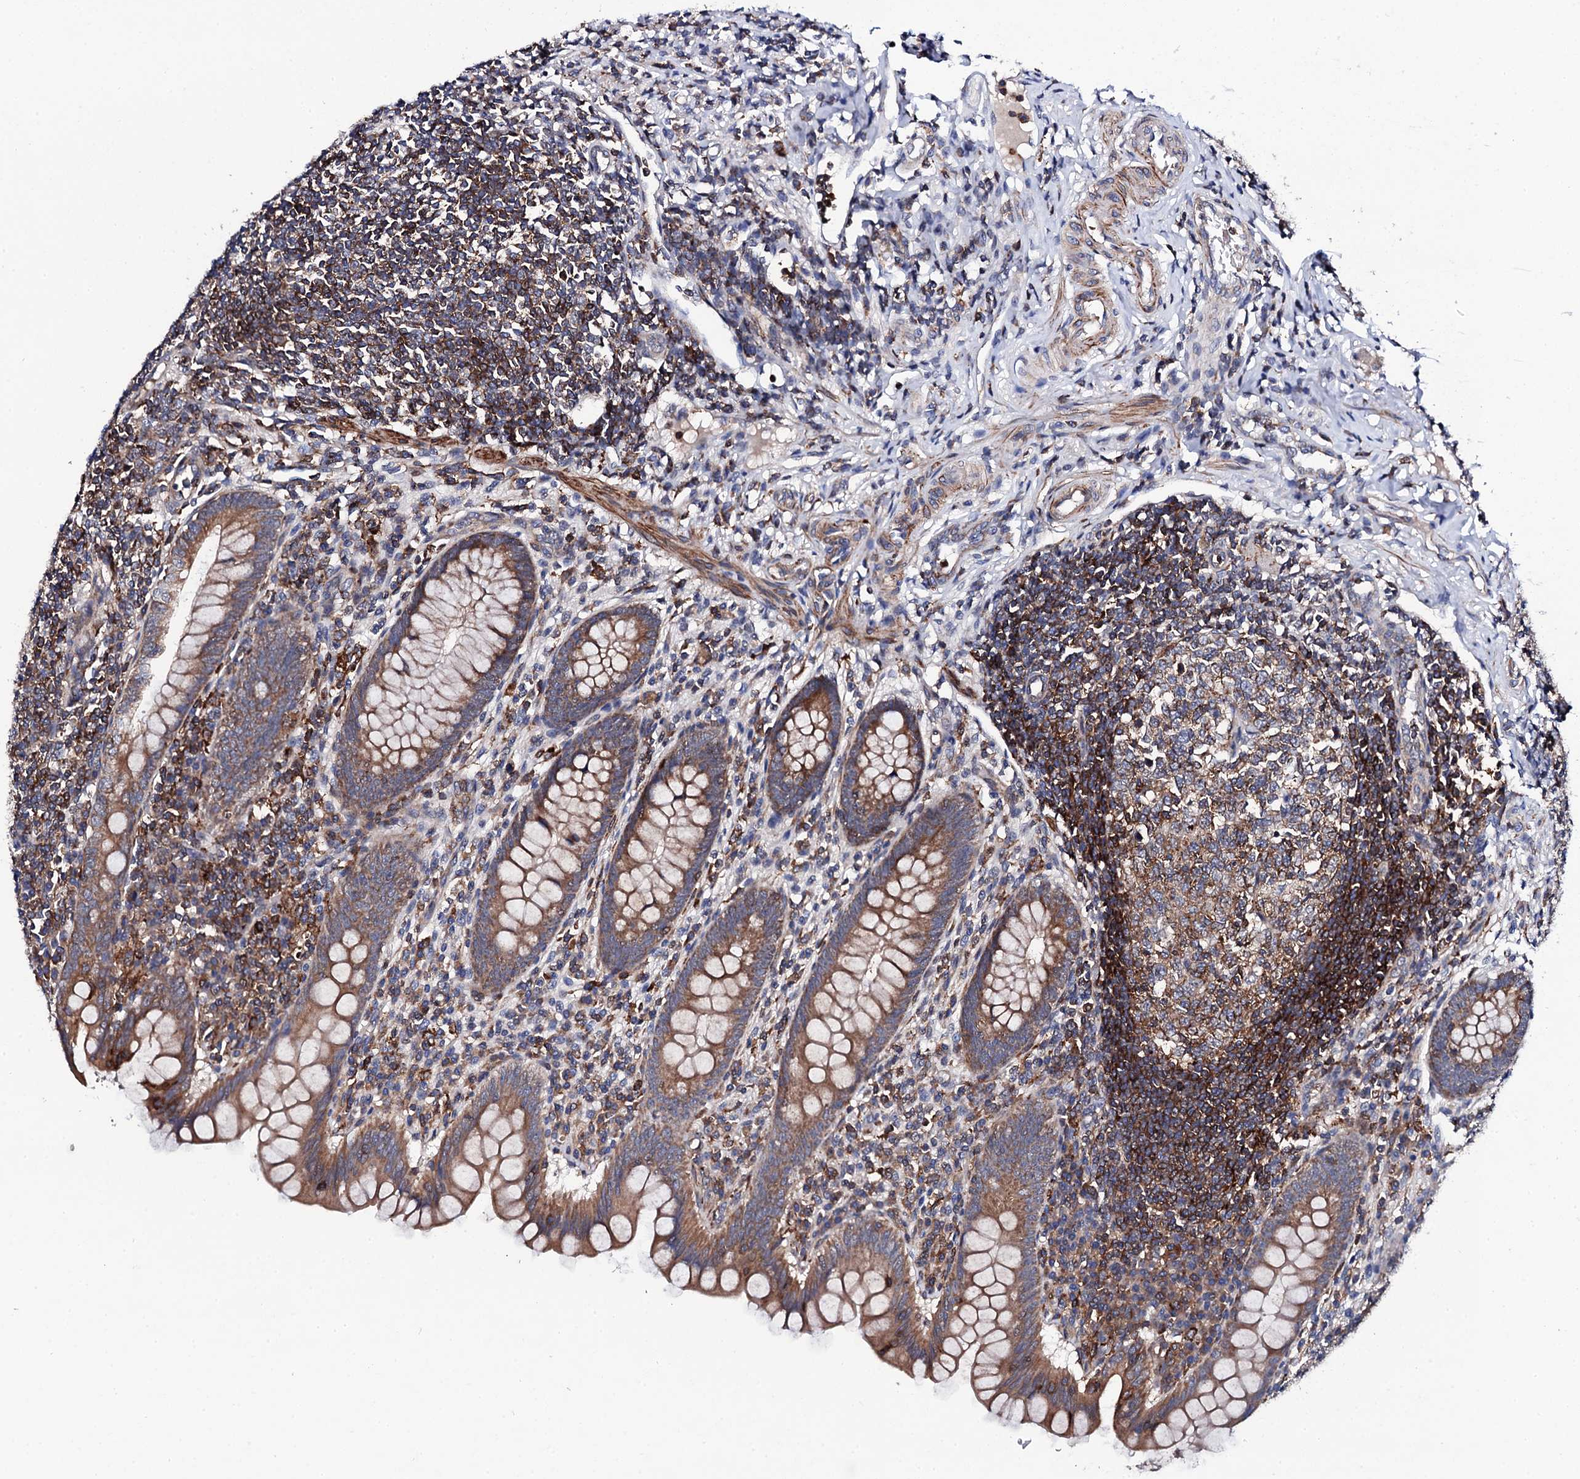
{"staining": {"intensity": "moderate", "quantity": ">75%", "location": "cytoplasmic/membranous"}, "tissue": "appendix", "cell_type": "Glandular cells", "image_type": "normal", "snomed": [{"axis": "morphology", "description": "Normal tissue, NOS"}, {"axis": "topography", "description": "Appendix"}], "caption": "Glandular cells show moderate cytoplasmic/membranous staining in approximately >75% of cells in unremarkable appendix.", "gene": "COG4", "patient": {"sex": "female", "age": 33}}